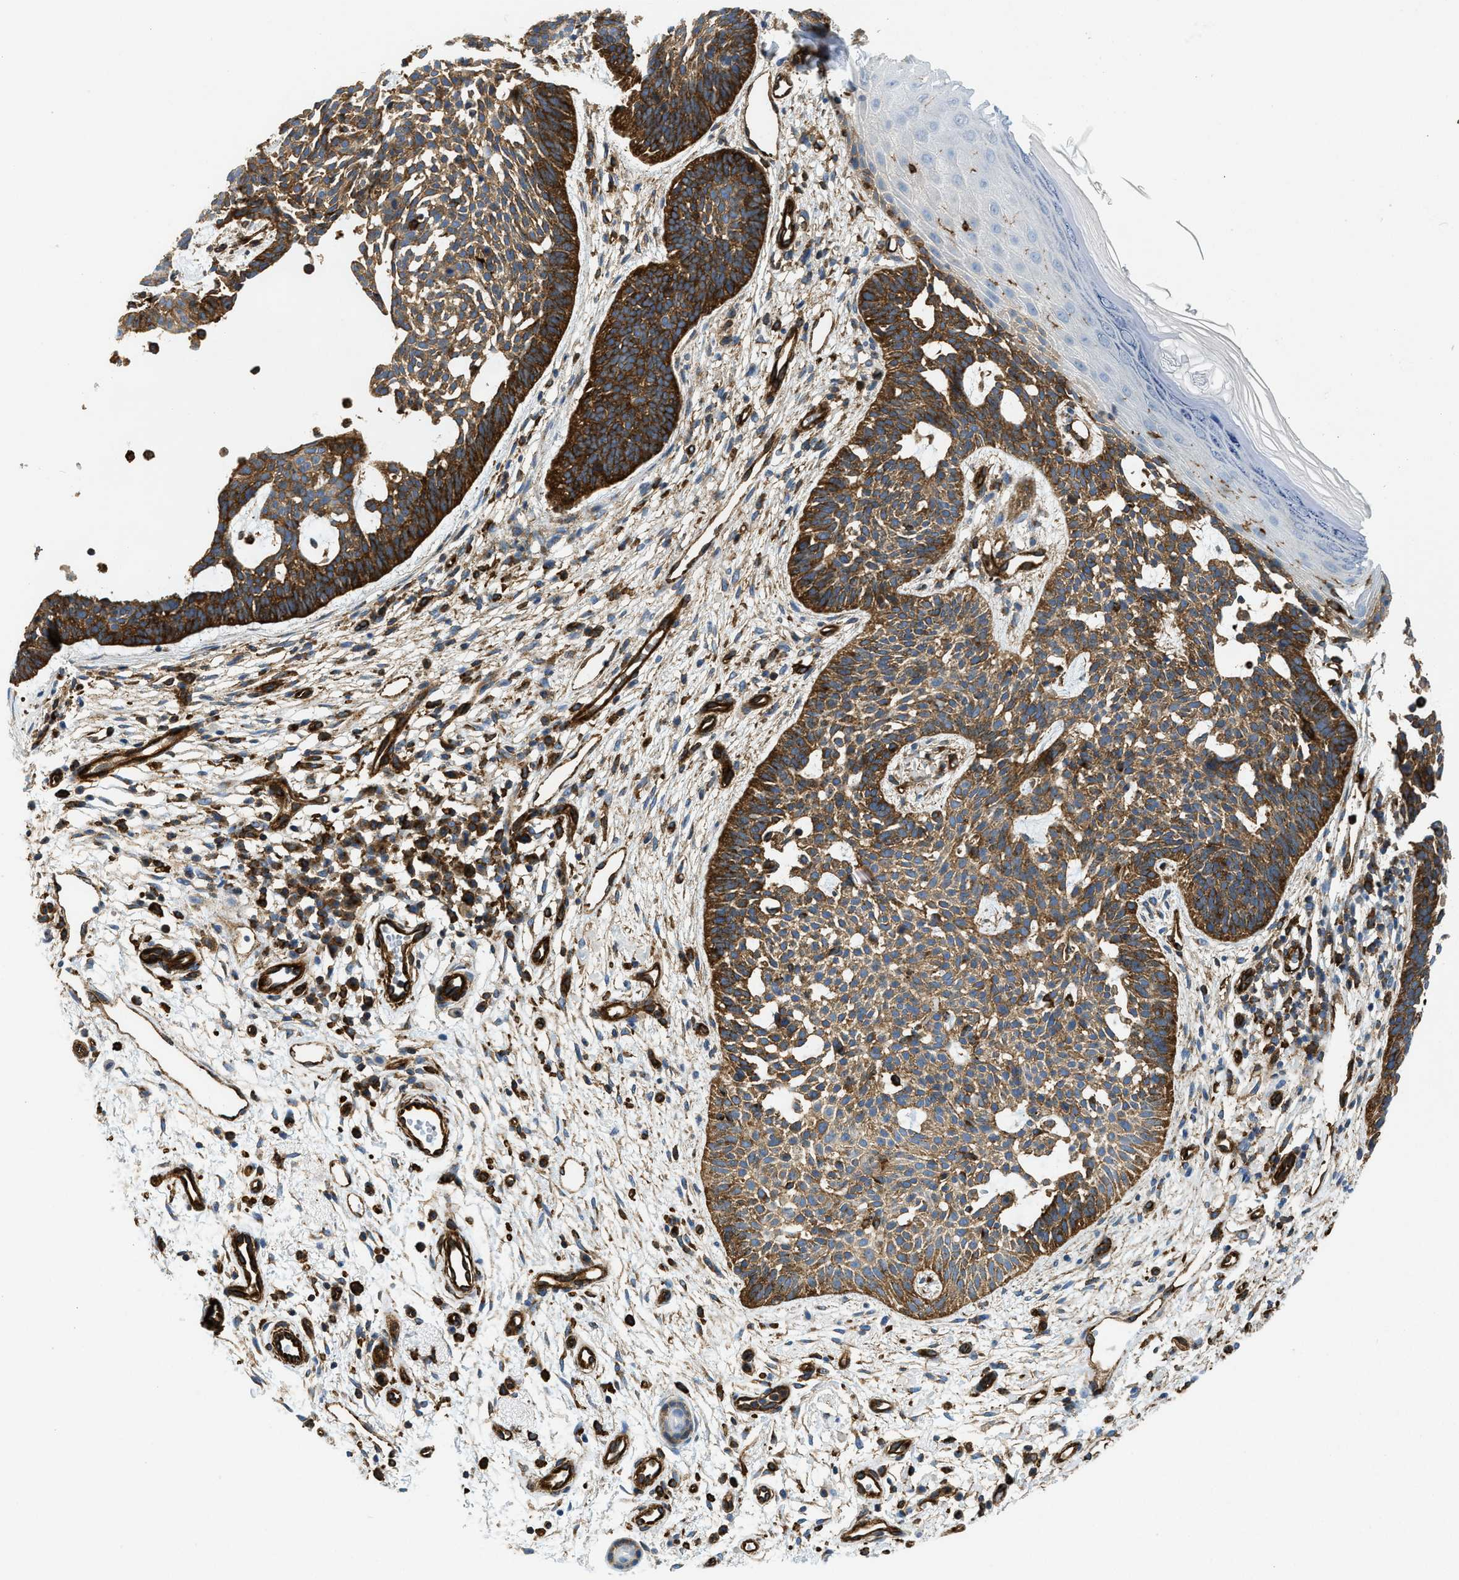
{"staining": {"intensity": "moderate", "quantity": ">75%", "location": "cytoplasmic/membranous"}, "tissue": "skin cancer", "cell_type": "Tumor cells", "image_type": "cancer", "snomed": [{"axis": "morphology", "description": "Normal tissue, NOS"}, {"axis": "morphology", "description": "Basal cell carcinoma"}, {"axis": "topography", "description": "Skin"}], "caption": "Immunohistochemistry micrograph of neoplastic tissue: human basal cell carcinoma (skin) stained using IHC exhibits medium levels of moderate protein expression localized specifically in the cytoplasmic/membranous of tumor cells, appearing as a cytoplasmic/membranous brown color.", "gene": "HIP1", "patient": {"sex": "female", "age": 69}}